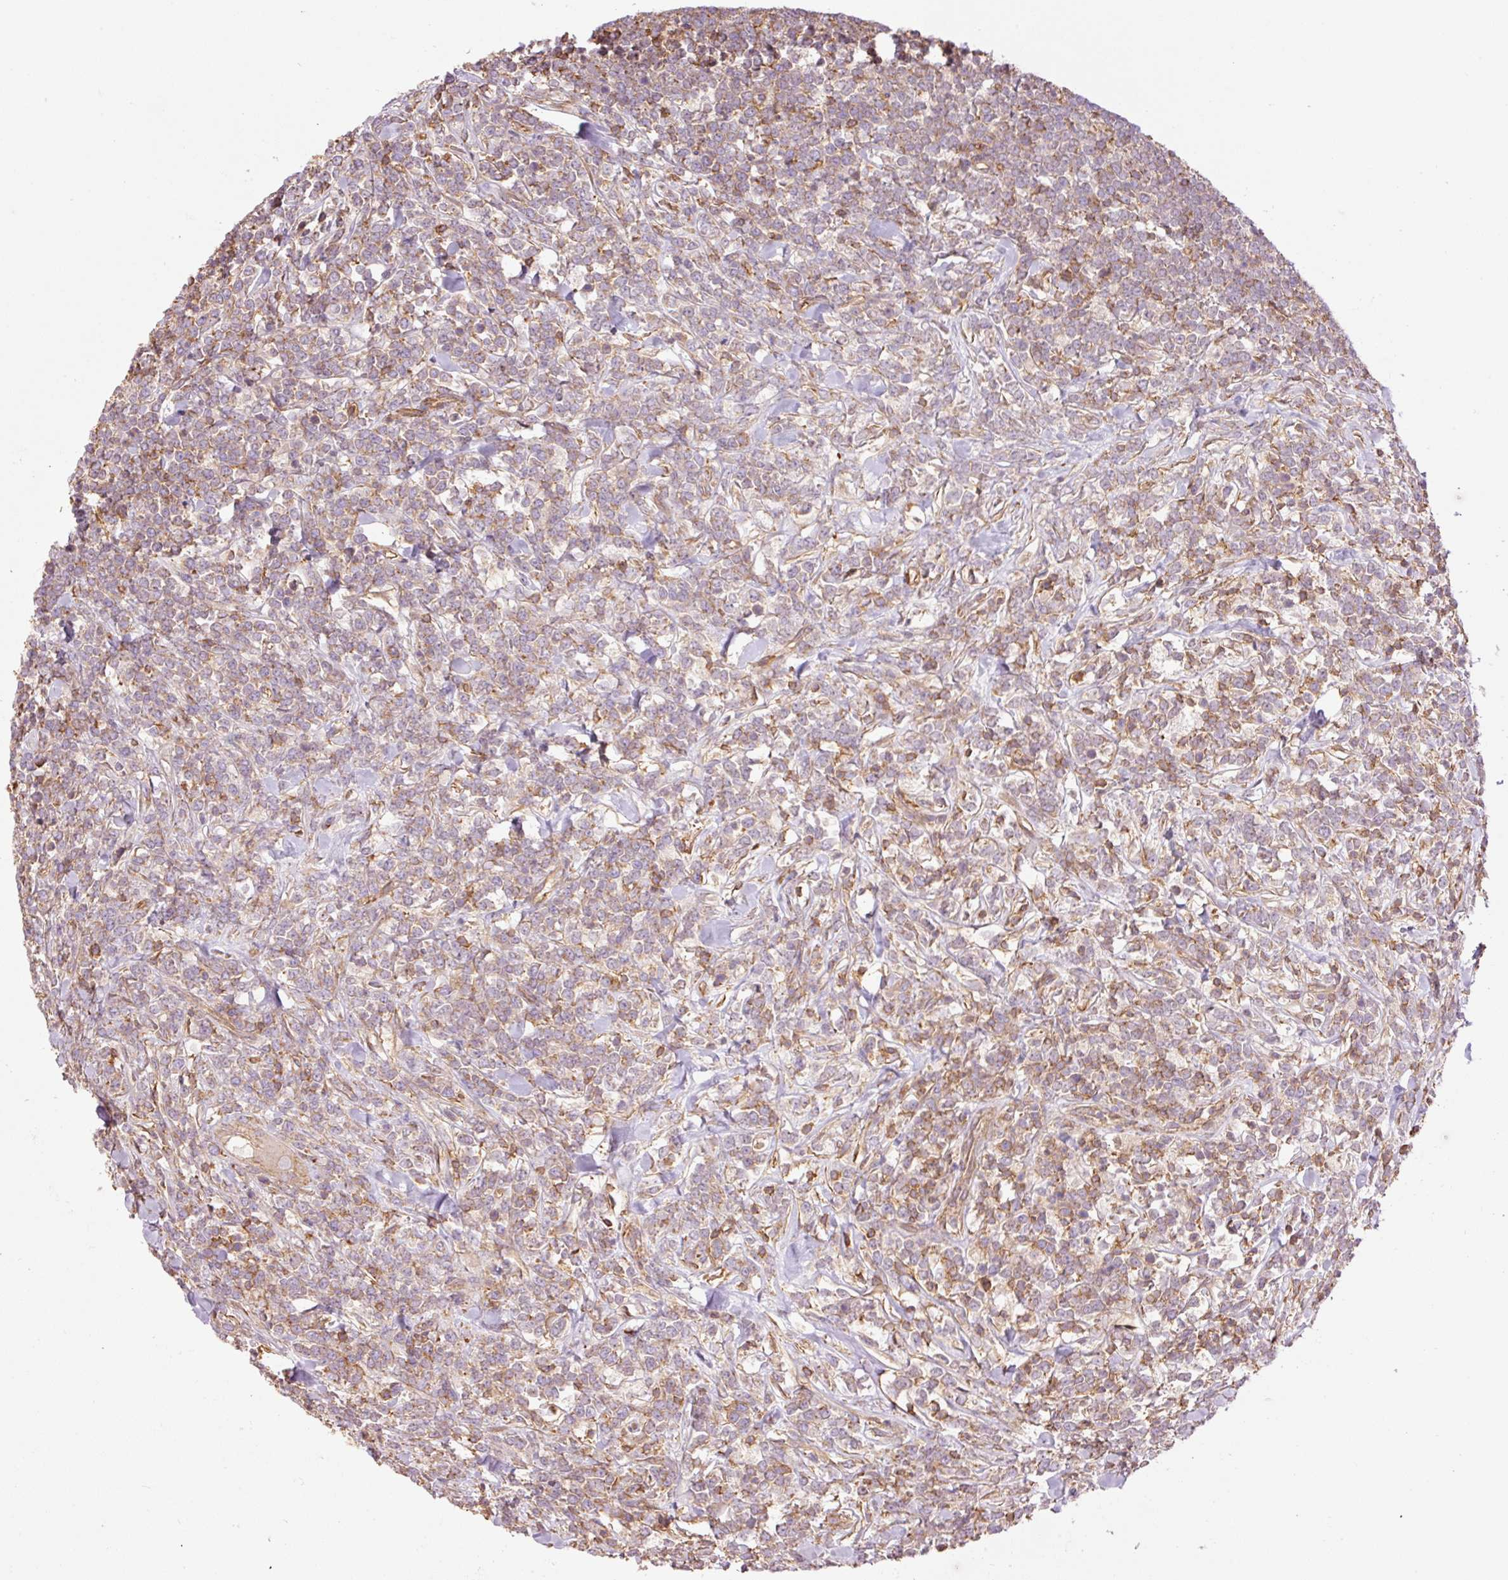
{"staining": {"intensity": "weak", "quantity": "25%-75%", "location": "cytoplasmic/membranous"}, "tissue": "lymphoma", "cell_type": "Tumor cells", "image_type": "cancer", "snomed": [{"axis": "morphology", "description": "Malignant lymphoma, non-Hodgkin's type, High grade"}, {"axis": "topography", "description": "Small intestine"}, {"axis": "topography", "description": "Colon"}], "caption": "Weak cytoplasmic/membranous protein expression is seen in about 25%-75% of tumor cells in lymphoma. (DAB (3,3'-diaminobenzidine) = brown stain, brightfield microscopy at high magnification).", "gene": "PPP1R1B", "patient": {"sex": "male", "age": 8}}